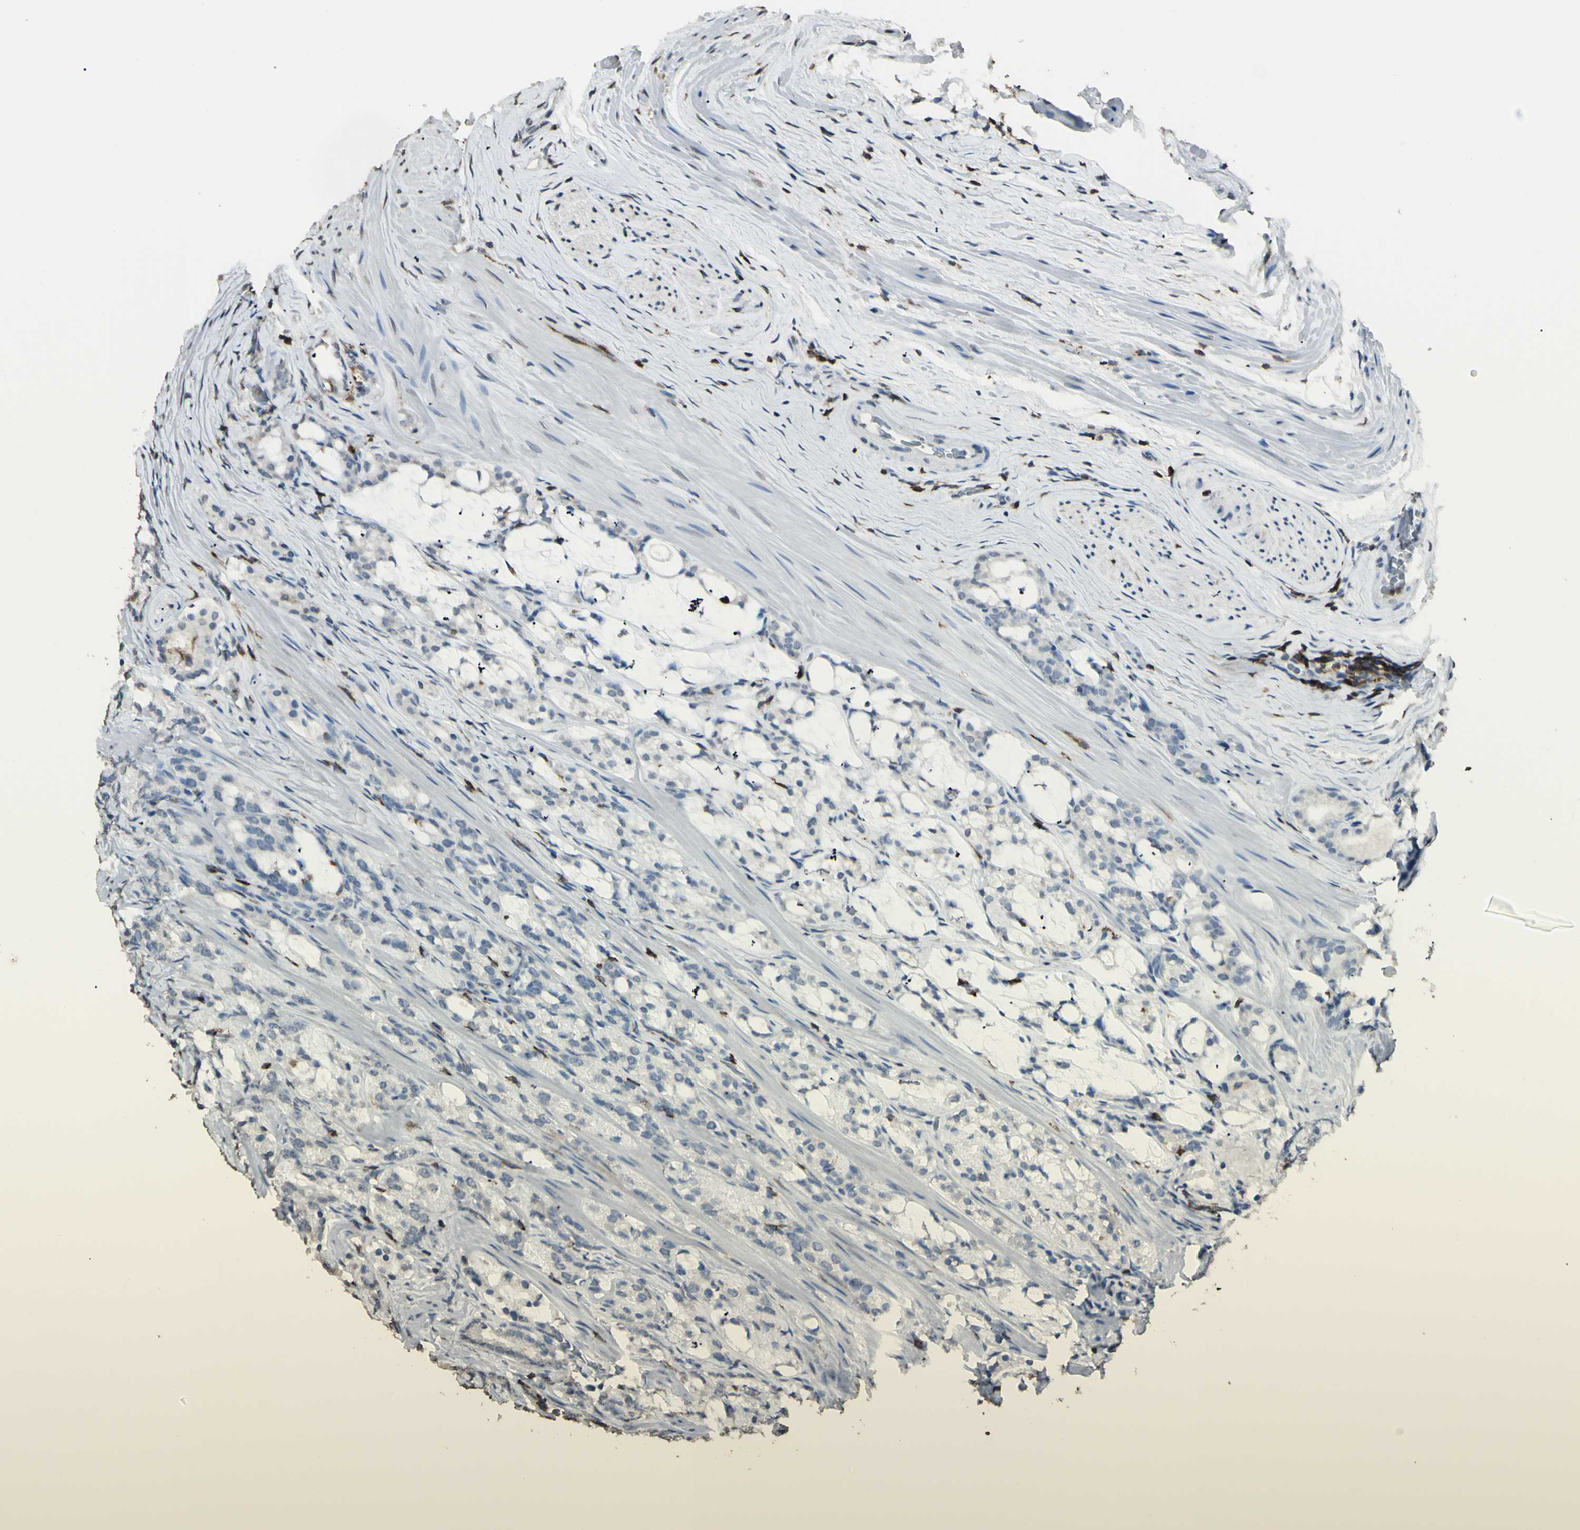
{"staining": {"intensity": "negative", "quantity": "none", "location": "none"}, "tissue": "prostate cancer", "cell_type": "Tumor cells", "image_type": "cancer", "snomed": [{"axis": "morphology", "description": "Adenocarcinoma, Low grade"}, {"axis": "topography", "description": "Prostate"}], "caption": "This histopathology image is of low-grade adenocarcinoma (prostate) stained with immunohistochemistry (IHC) to label a protein in brown with the nuclei are counter-stained blue. There is no expression in tumor cells. The staining is performed using DAB brown chromogen with nuclei counter-stained in using hematoxylin.", "gene": "PSTPIP1", "patient": {"sex": "male", "age": 59}}